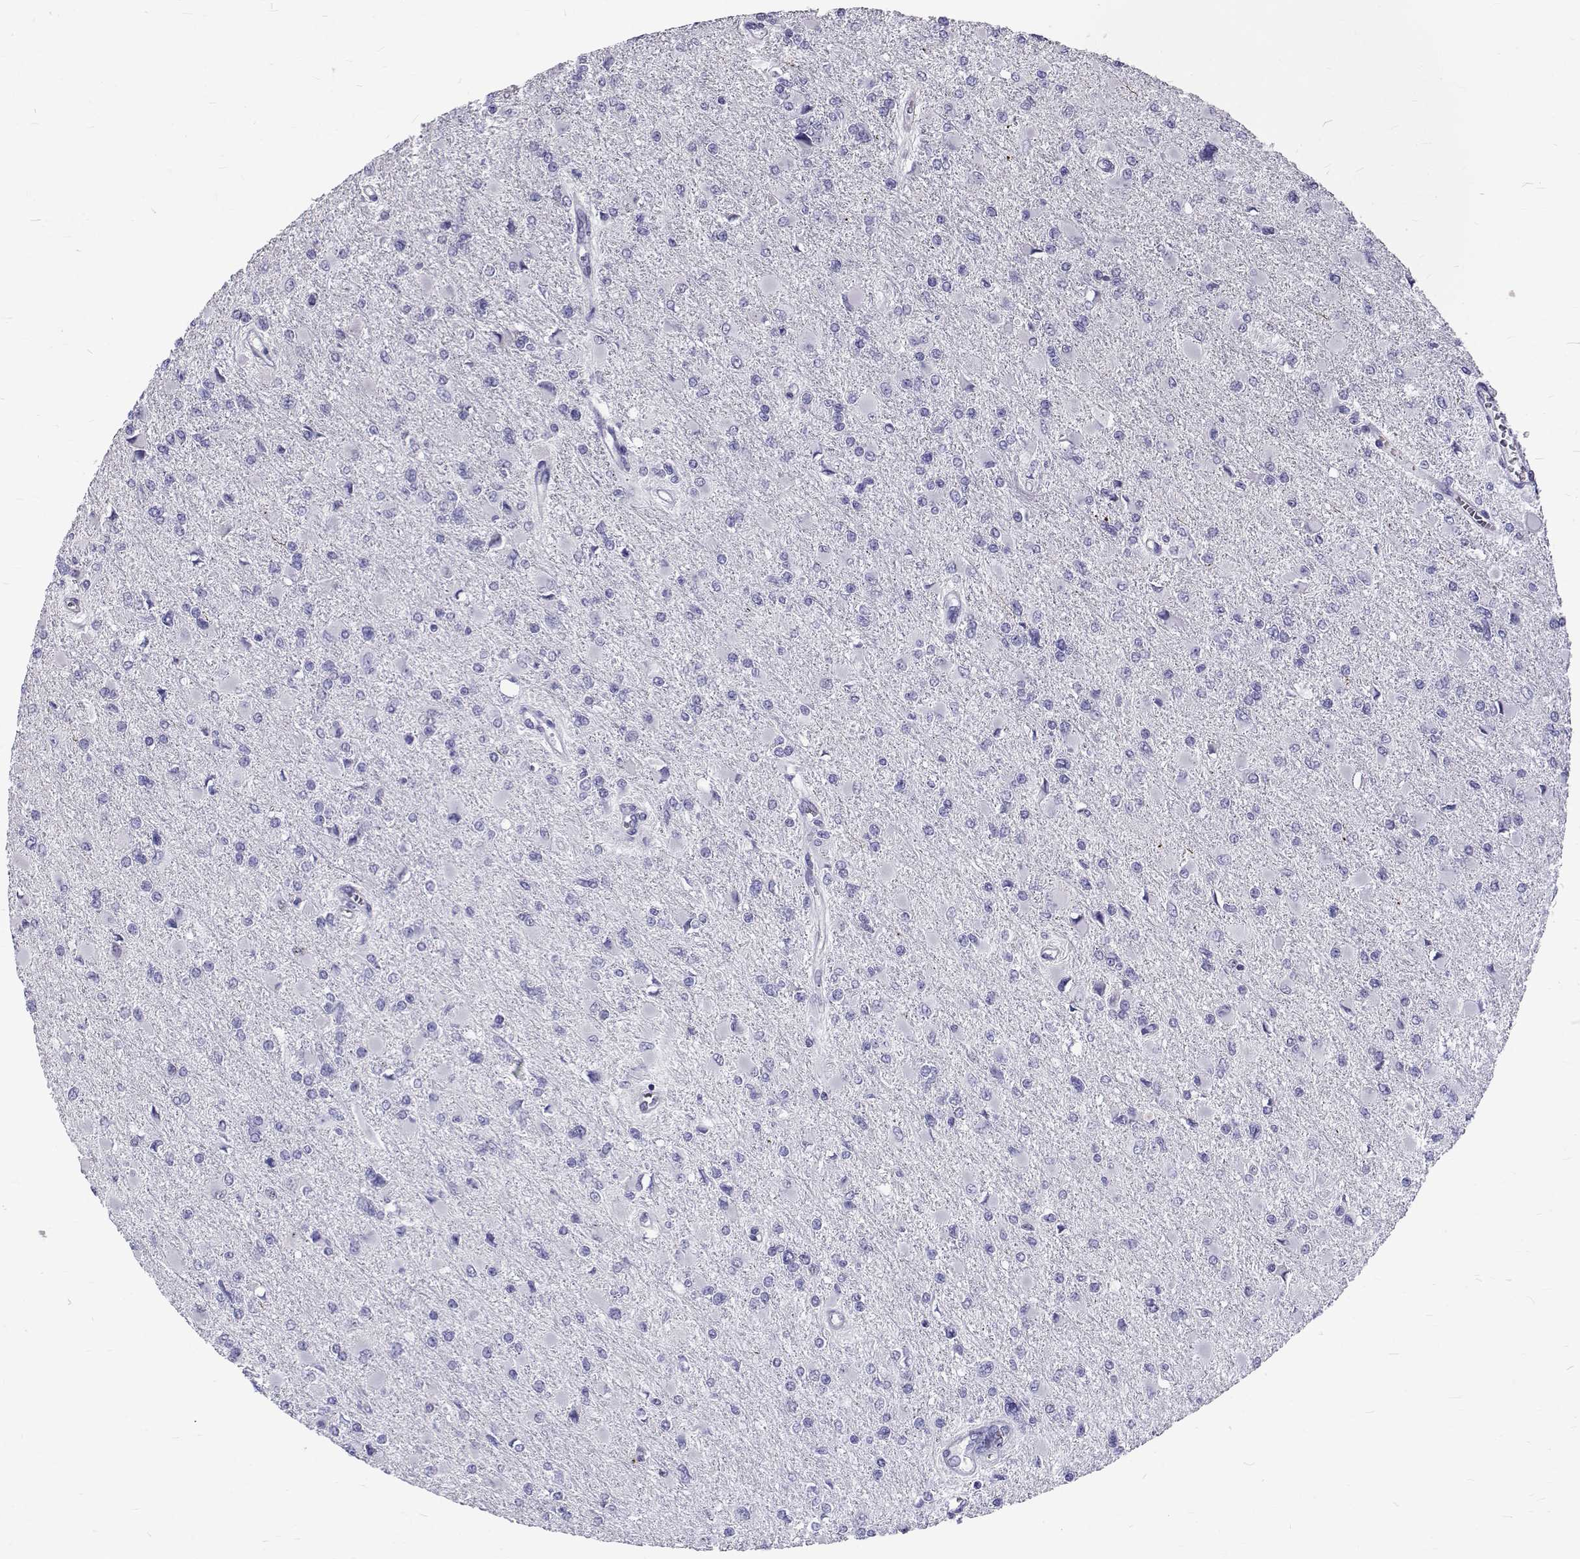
{"staining": {"intensity": "negative", "quantity": "none", "location": "none"}, "tissue": "glioma", "cell_type": "Tumor cells", "image_type": "cancer", "snomed": [{"axis": "morphology", "description": "Glioma, malignant, High grade"}, {"axis": "topography", "description": "Cerebral cortex"}], "caption": "Tumor cells show no significant protein staining in high-grade glioma (malignant).", "gene": "IGSF1", "patient": {"sex": "female", "age": 36}}